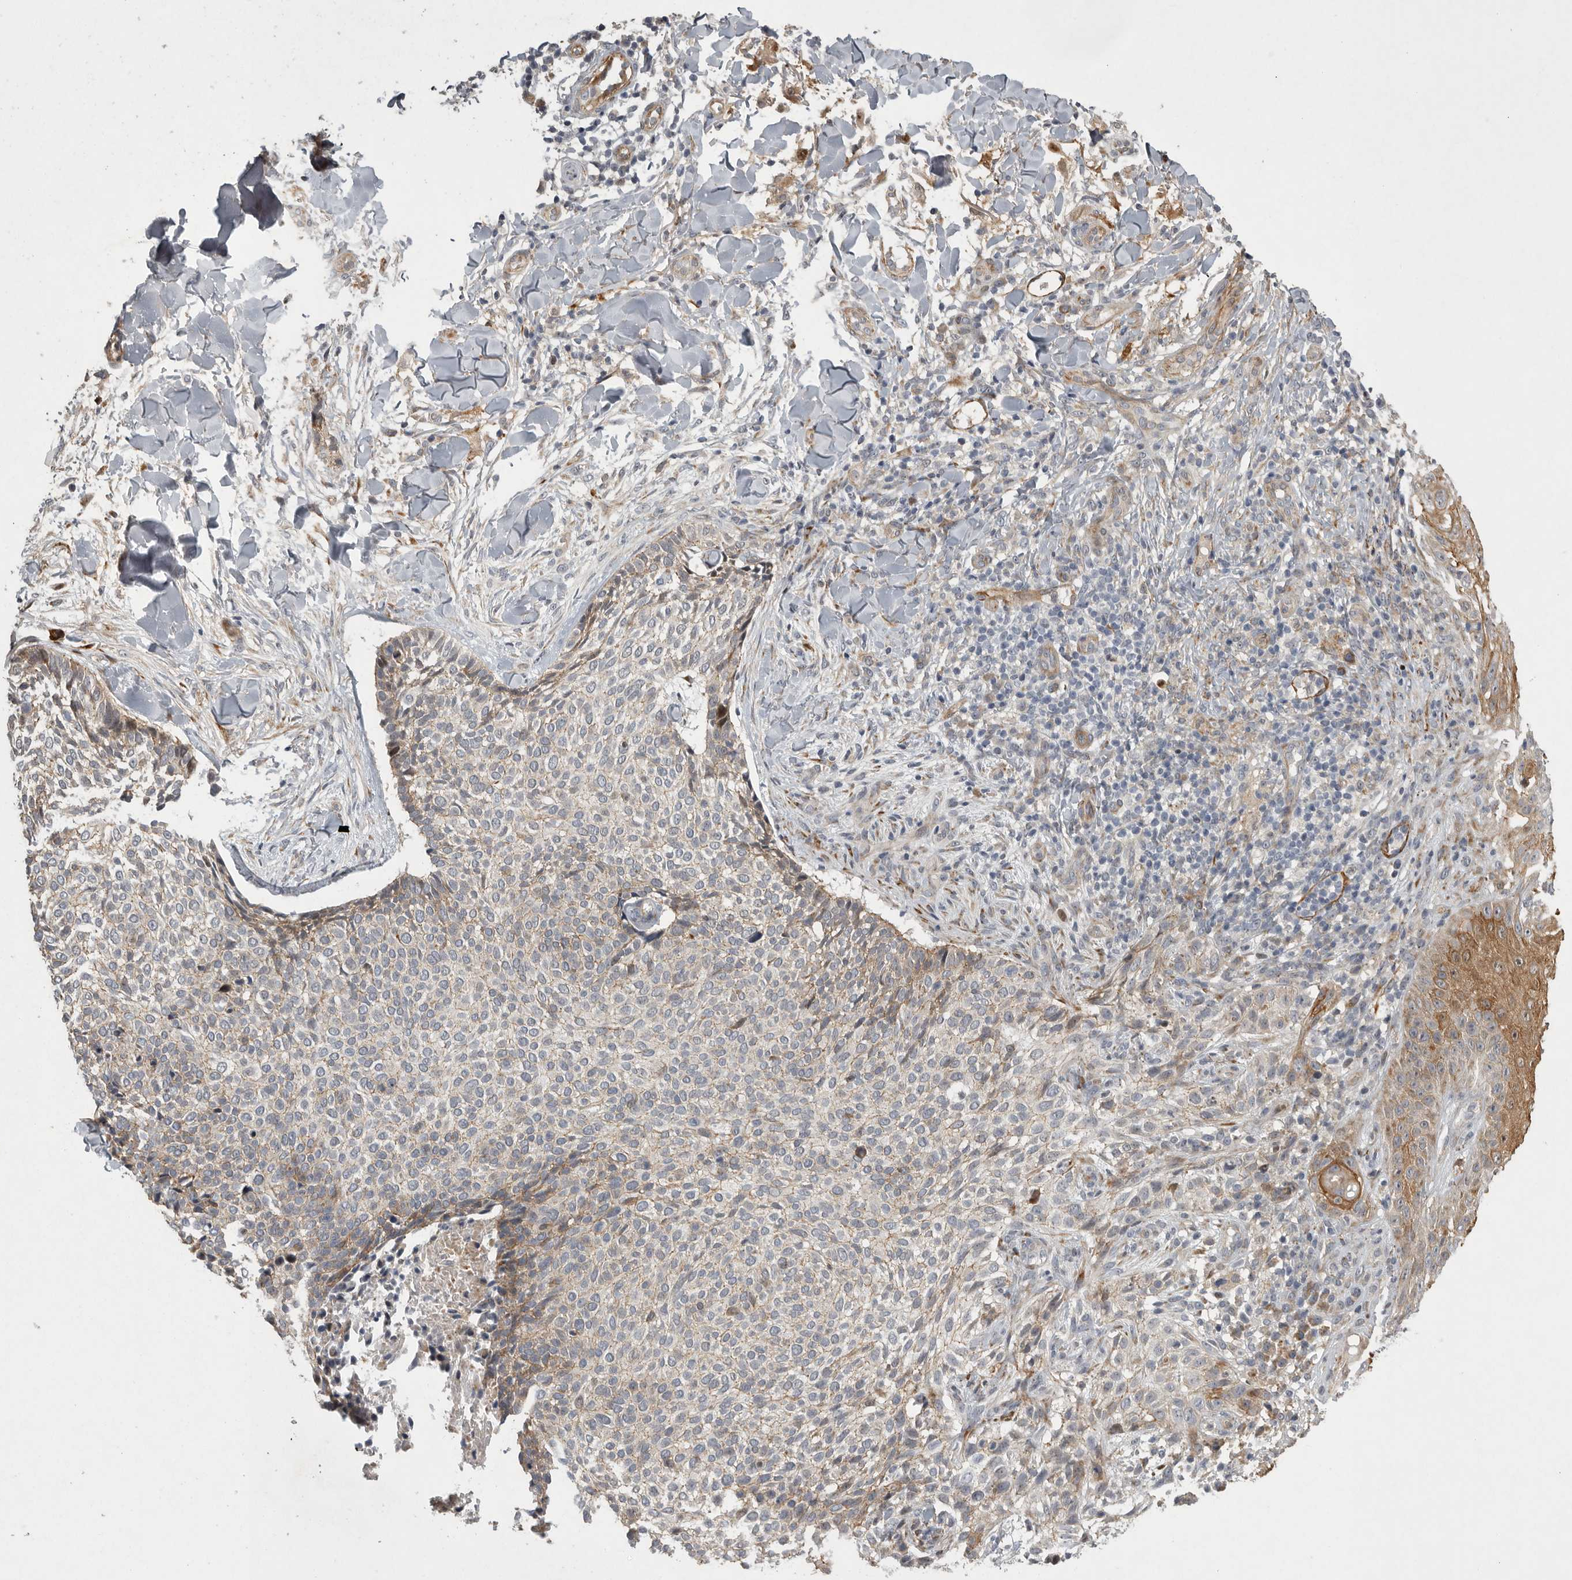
{"staining": {"intensity": "moderate", "quantity": "<25%", "location": "cytoplasmic/membranous"}, "tissue": "skin cancer", "cell_type": "Tumor cells", "image_type": "cancer", "snomed": [{"axis": "morphology", "description": "Normal tissue, NOS"}, {"axis": "morphology", "description": "Basal cell carcinoma"}, {"axis": "topography", "description": "Skin"}], "caption": "A high-resolution photomicrograph shows immunohistochemistry (IHC) staining of skin cancer (basal cell carcinoma), which displays moderate cytoplasmic/membranous staining in about <25% of tumor cells.", "gene": "MPDZ", "patient": {"sex": "male", "age": 67}}